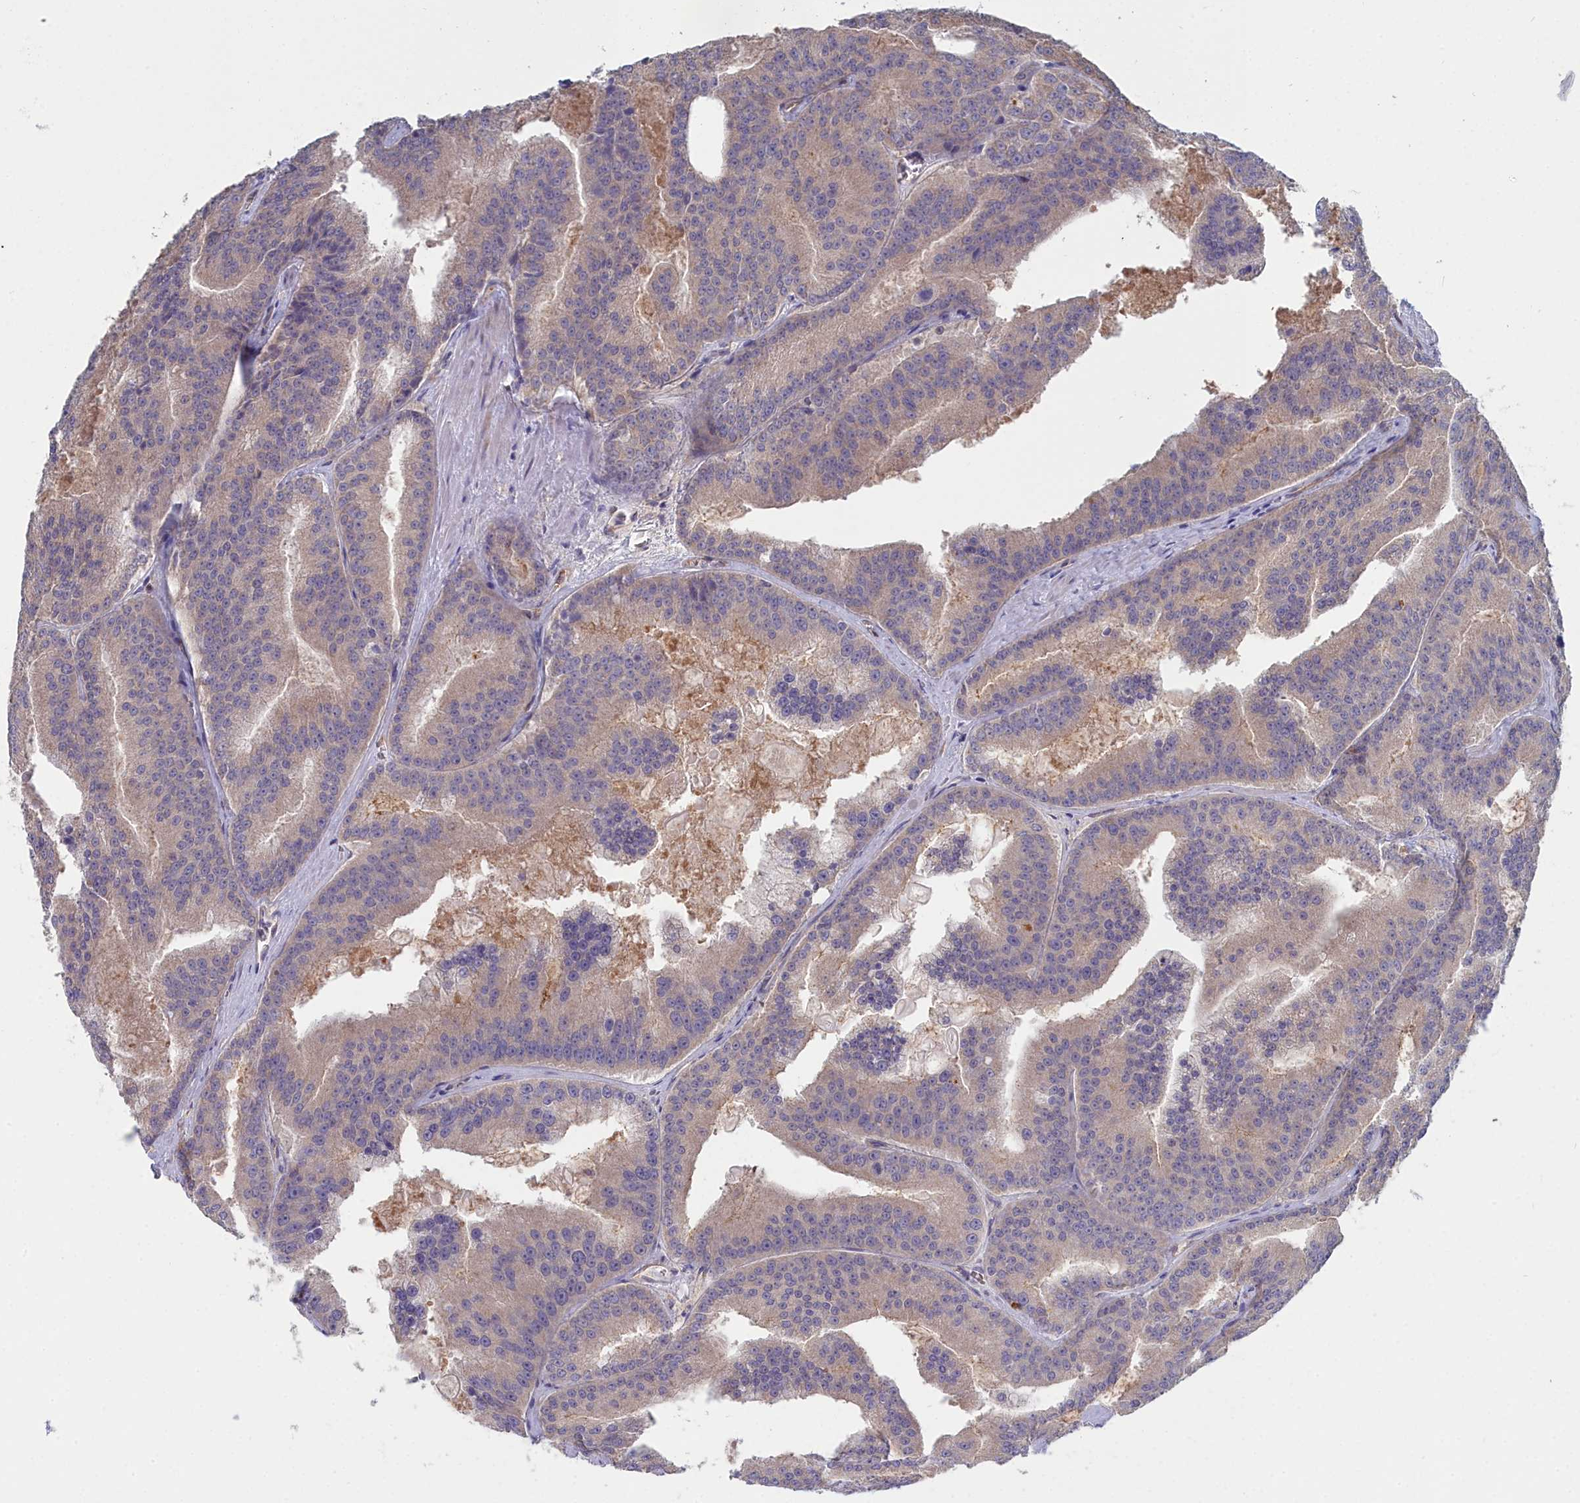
{"staining": {"intensity": "weak", "quantity": "<25%", "location": "cytoplasmic/membranous"}, "tissue": "prostate cancer", "cell_type": "Tumor cells", "image_type": "cancer", "snomed": [{"axis": "morphology", "description": "Adenocarcinoma, High grade"}, {"axis": "topography", "description": "Prostate"}], "caption": "This is an IHC micrograph of prostate cancer. There is no staining in tumor cells.", "gene": "RDX", "patient": {"sex": "male", "age": 61}}